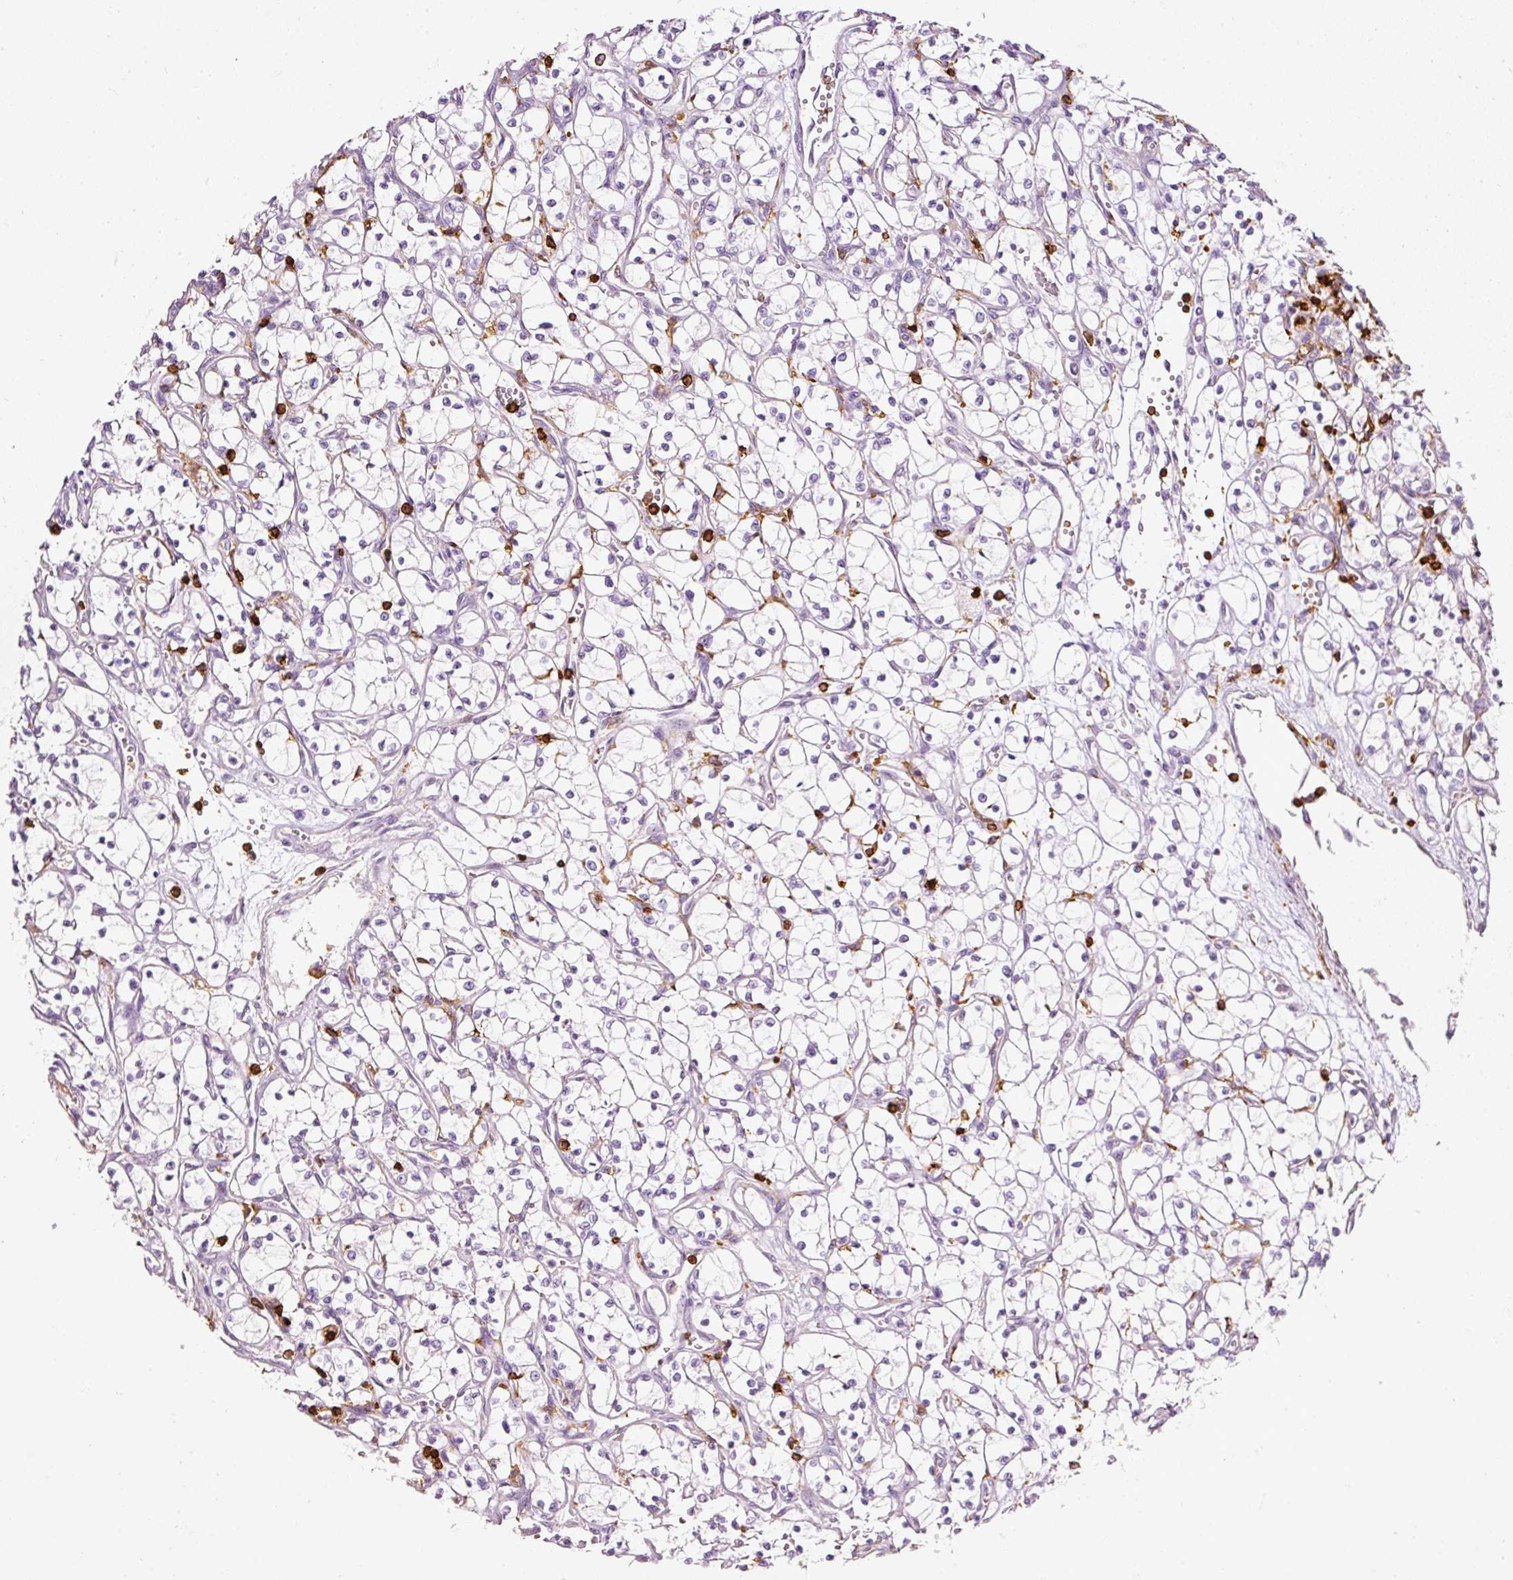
{"staining": {"intensity": "negative", "quantity": "none", "location": "none"}, "tissue": "renal cancer", "cell_type": "Tumor cells", "image_type": "cancer", "snomed": [{"axis": "morphology", "description": "Adenocarcinoma, NOS"}, {"axis": "topography", "description": "Kidney"}], "caption": "Micrograph shows no significant protein positivity in tumor cells of renal adenocarcinoma.", "gene": "EVL", "patient": {"sex": "female", "age": 69}}